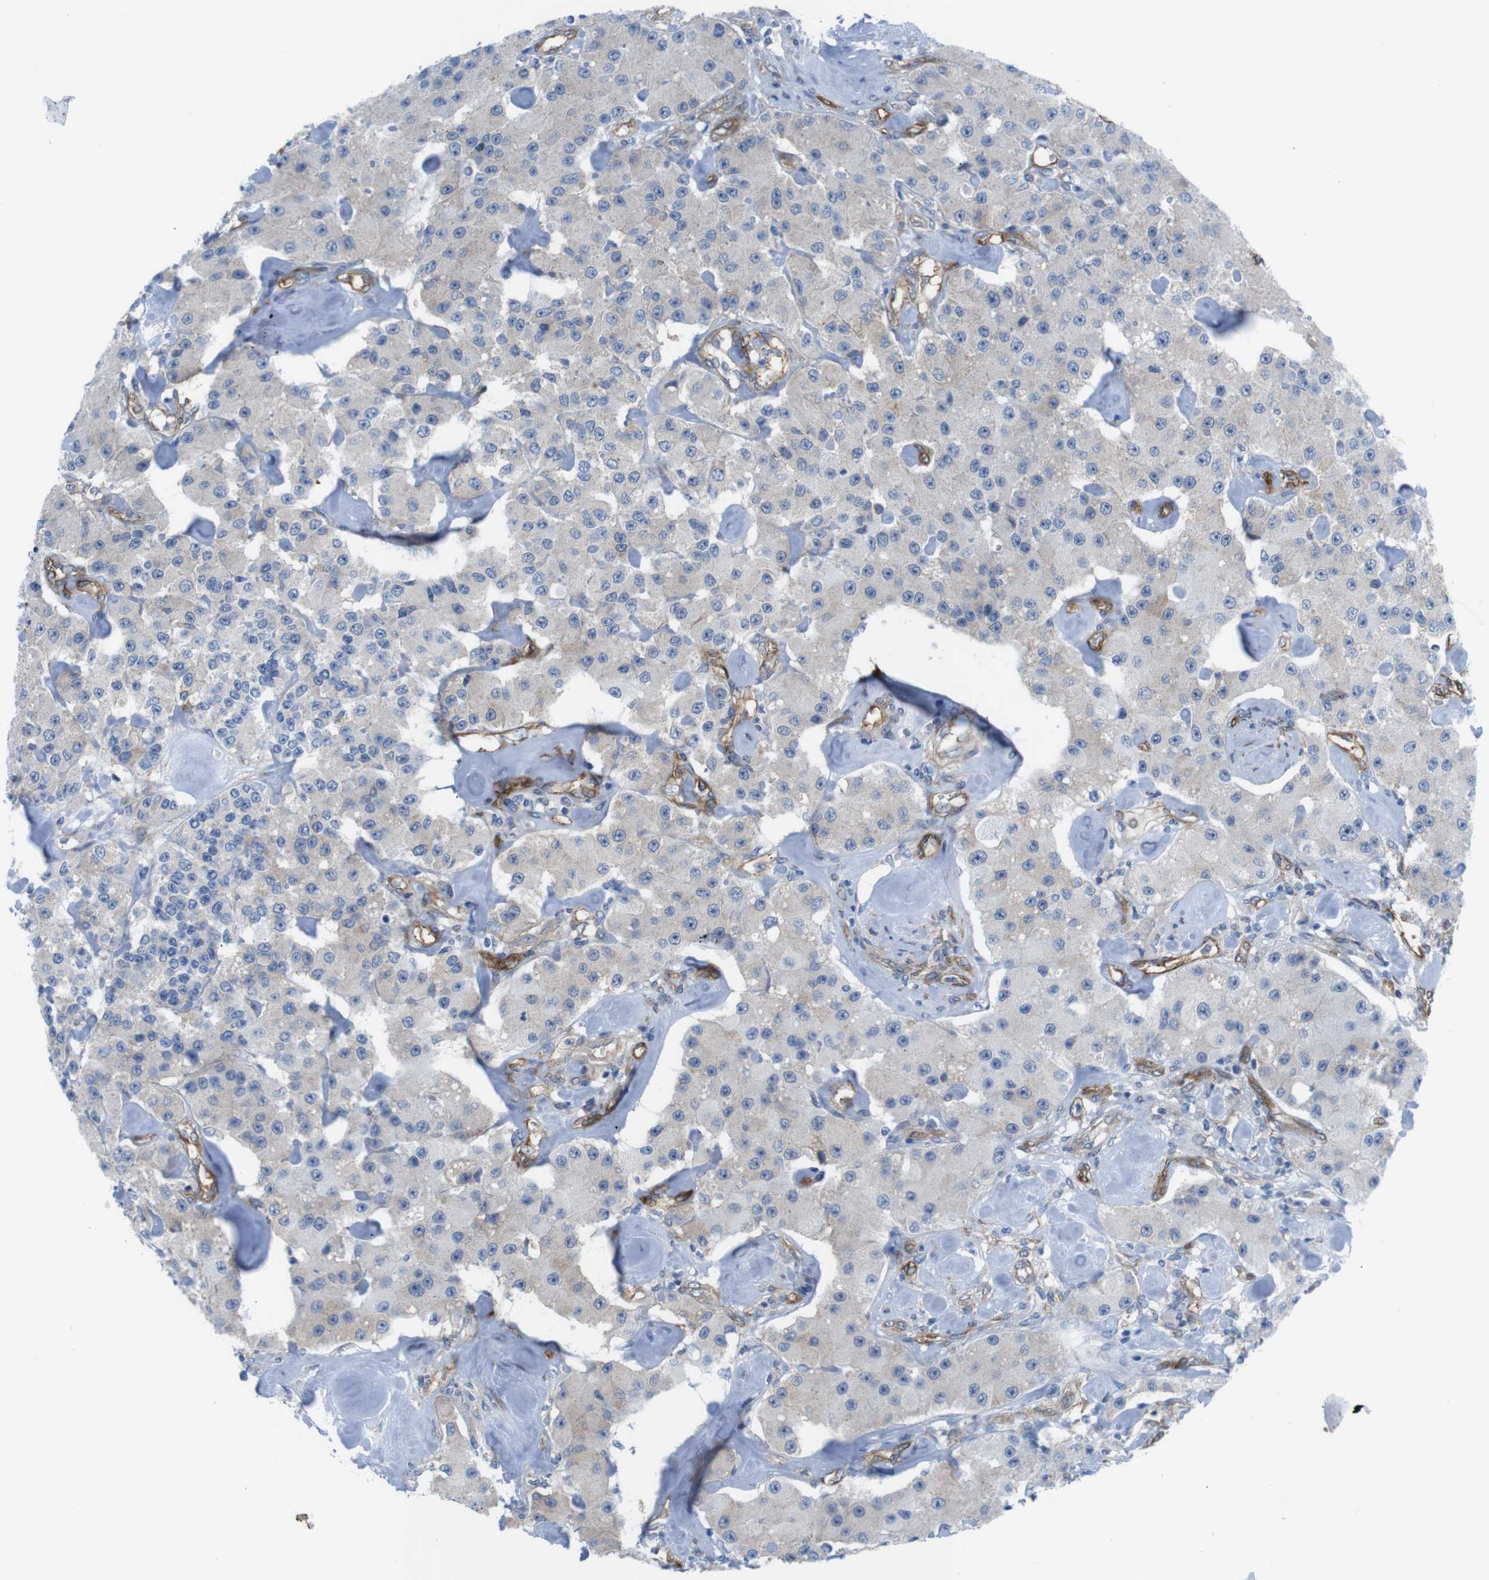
{"staining": {"intensity": "weak", "quantity": "<25%", "location": "cytoplasmic/membranous"}, "tissue": "carcinoid", "cell_type": "Tumor cells", "image_type": "cancer", "snomed": [{"axis": "morphology", "description": "Carcinoid, malignant, NOS"}, {"axis": "topography", "description": "Pancreas"}], "caption": "Immunohistochemistry image of carcinoid stained for a protein (brown), which reveals no expression in tumor cells.", "gene": "DIAPH2", "patient": {"sex": "male", "age": 41}}